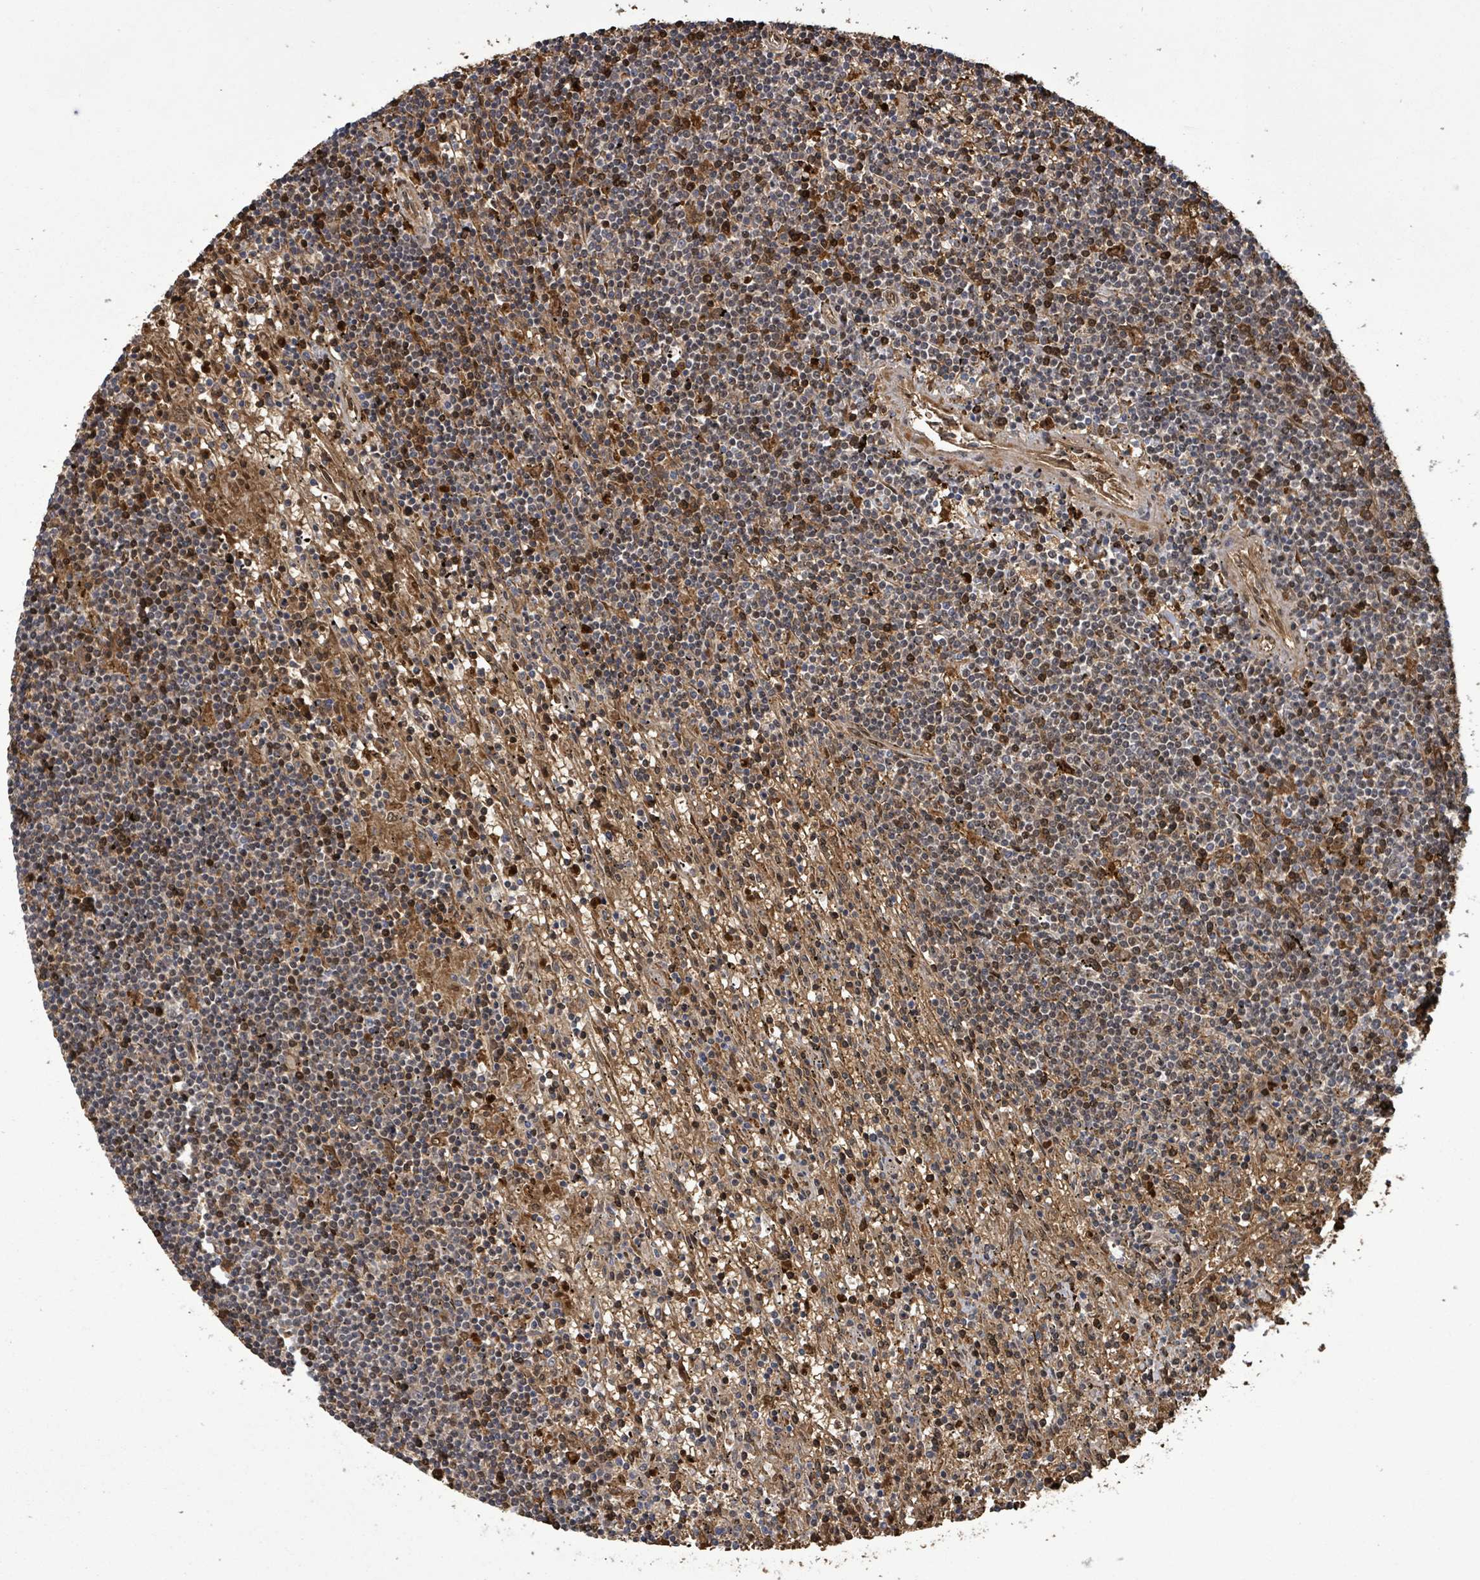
{"staining": {"intensity": "negative", "quantity": "none", "location": "none"}, "tissue": "lymphoma", "cell_type": "Tumor cells", "image_type": "cancer", "snomed": [{"axis": "morphology", "description": "Malignant lymphoma, non-Hodgkin's type, Low grade"}, {"axis": "topography", "description": "Spleen"}], "caption": "Tumor cells show no significant protein positivity in lymphoma.", "gene": "PATZ1", "patient": {"sex": "male", "age": 76}}